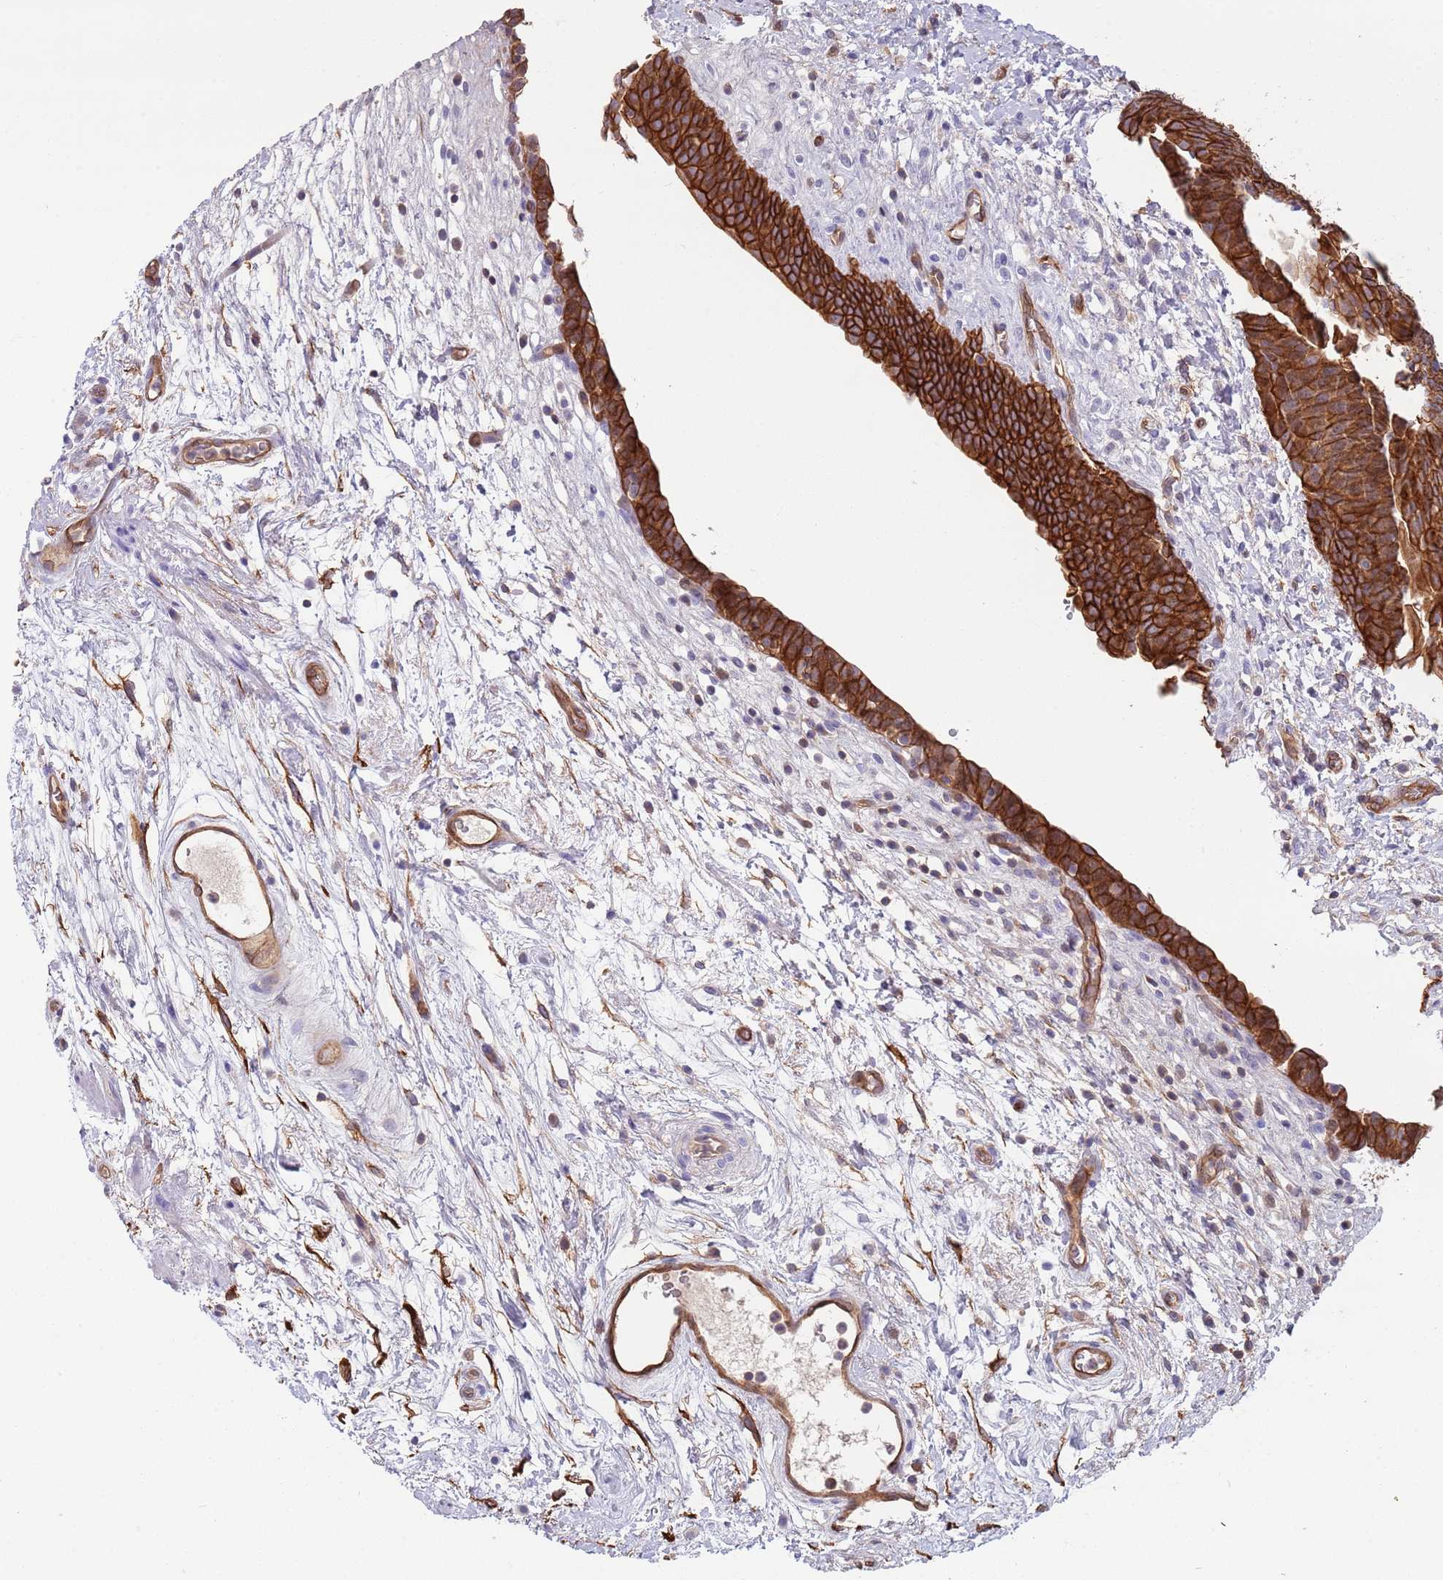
{"staining": {"intensity": "strong", "quantity": ">75%", "location": "cytoplasmic/membranous"}, "tissue": "urinary bladder", "cell_type": "Urothelial cells", "image_type": "normal", "snomed": [{"axis": "morphology", "description": "Normal tissue, NOS"}, {"axis": "topography", "description": "Urinary bladder"}], "caption": "High-power microscopy captured an immunohistochemistry (IHC) photomicrograph of normal urinary bladder, revealing strong cytoplasmic/membranous expression in approximately >75% of urothelial cells. Immunohistochemistry (ihc) stains the protein of interest in brown and the nuclei are stained blue.", "gene": "GSDMD", "patient": {"sex": "male", "age": 83}}